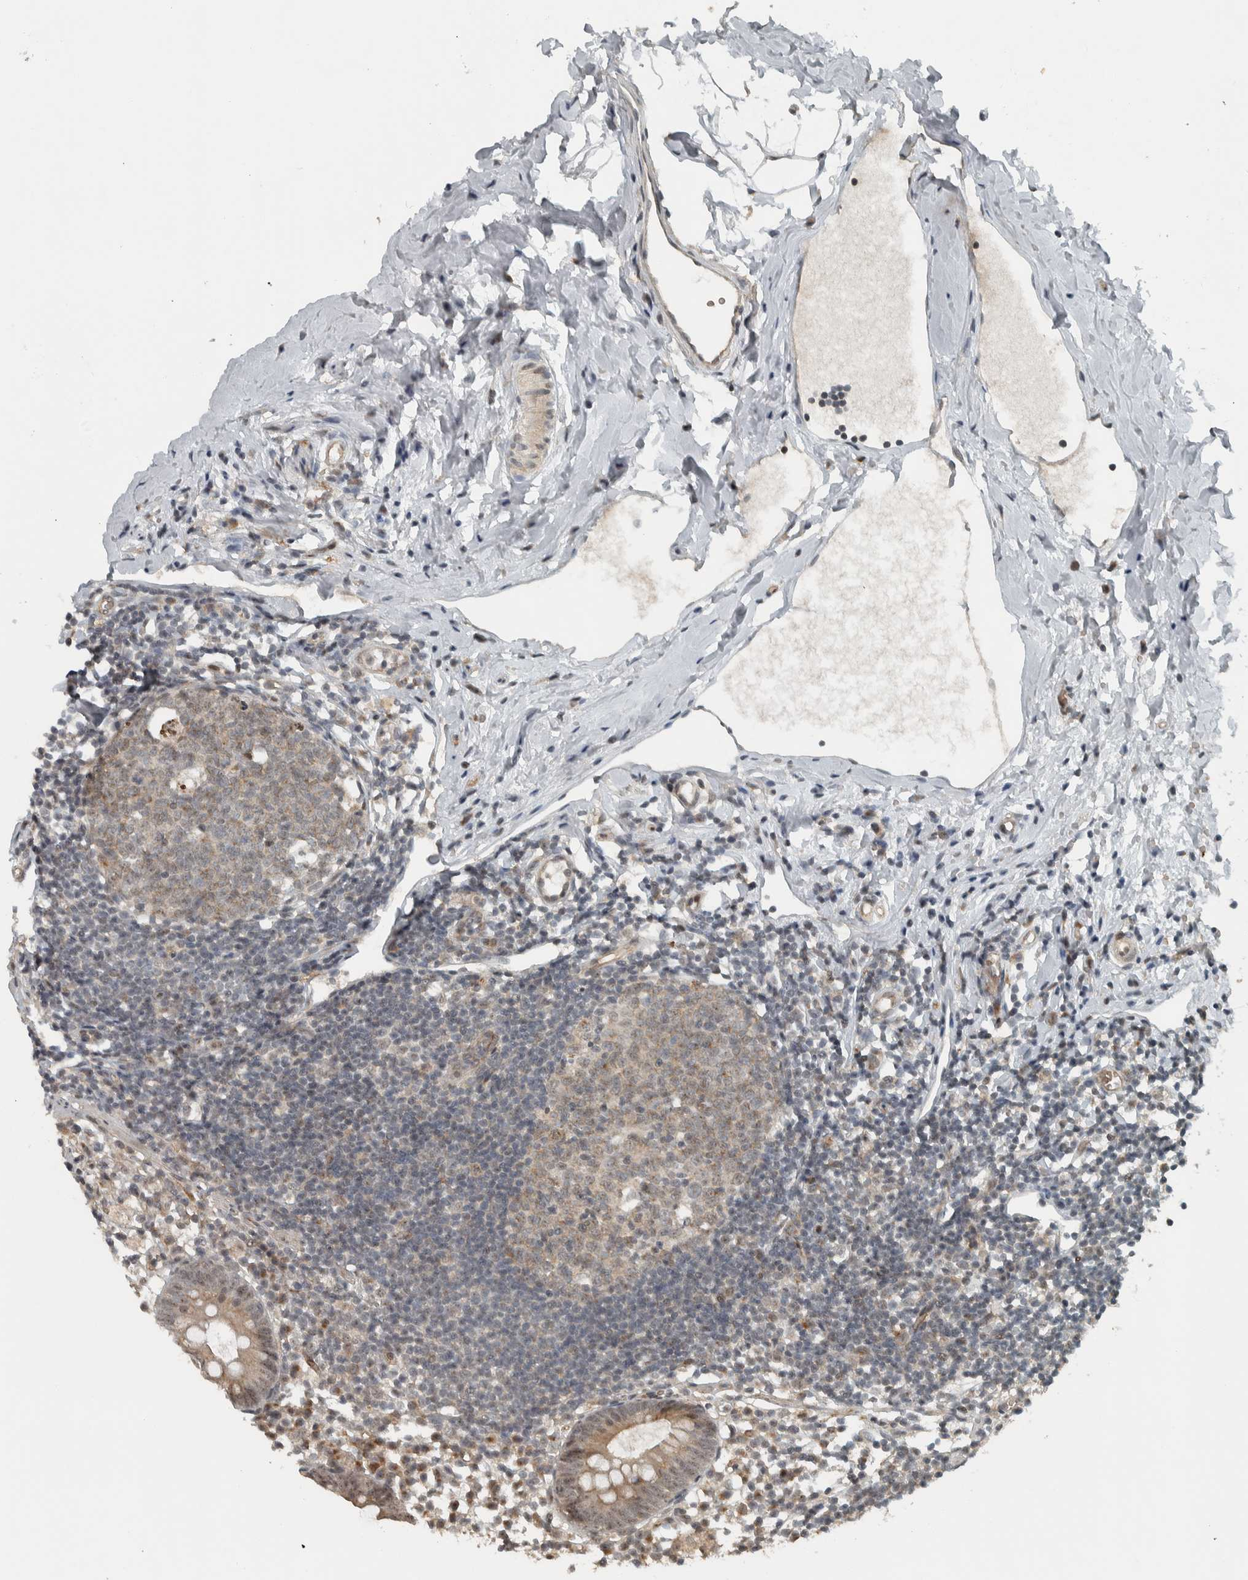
{"staining": {"intensity": "moderate", "quantity": ">75%", "location": "cytoplasmic/membranous"}, "tissue": "appendix", "cell_type": "Glandular cells", "image_type": "normal", "snomed": [{"axis": "morphology", "description": "Normal tissue, NOS"}, {"axis": "topography", "description": "Appendix"}], "caption": "Appendix was stained to show a protein in brown. There is medium levels of moderate cytoplasmic/membranous staining in approximately >75% of glandular cells. The staining was performed using DAB, with brown indicating positive protein expression. Nuclei are stained blue with hematoxylin.", "gene": "NAPG", "patient": {"sex": "female", "age": 20}}